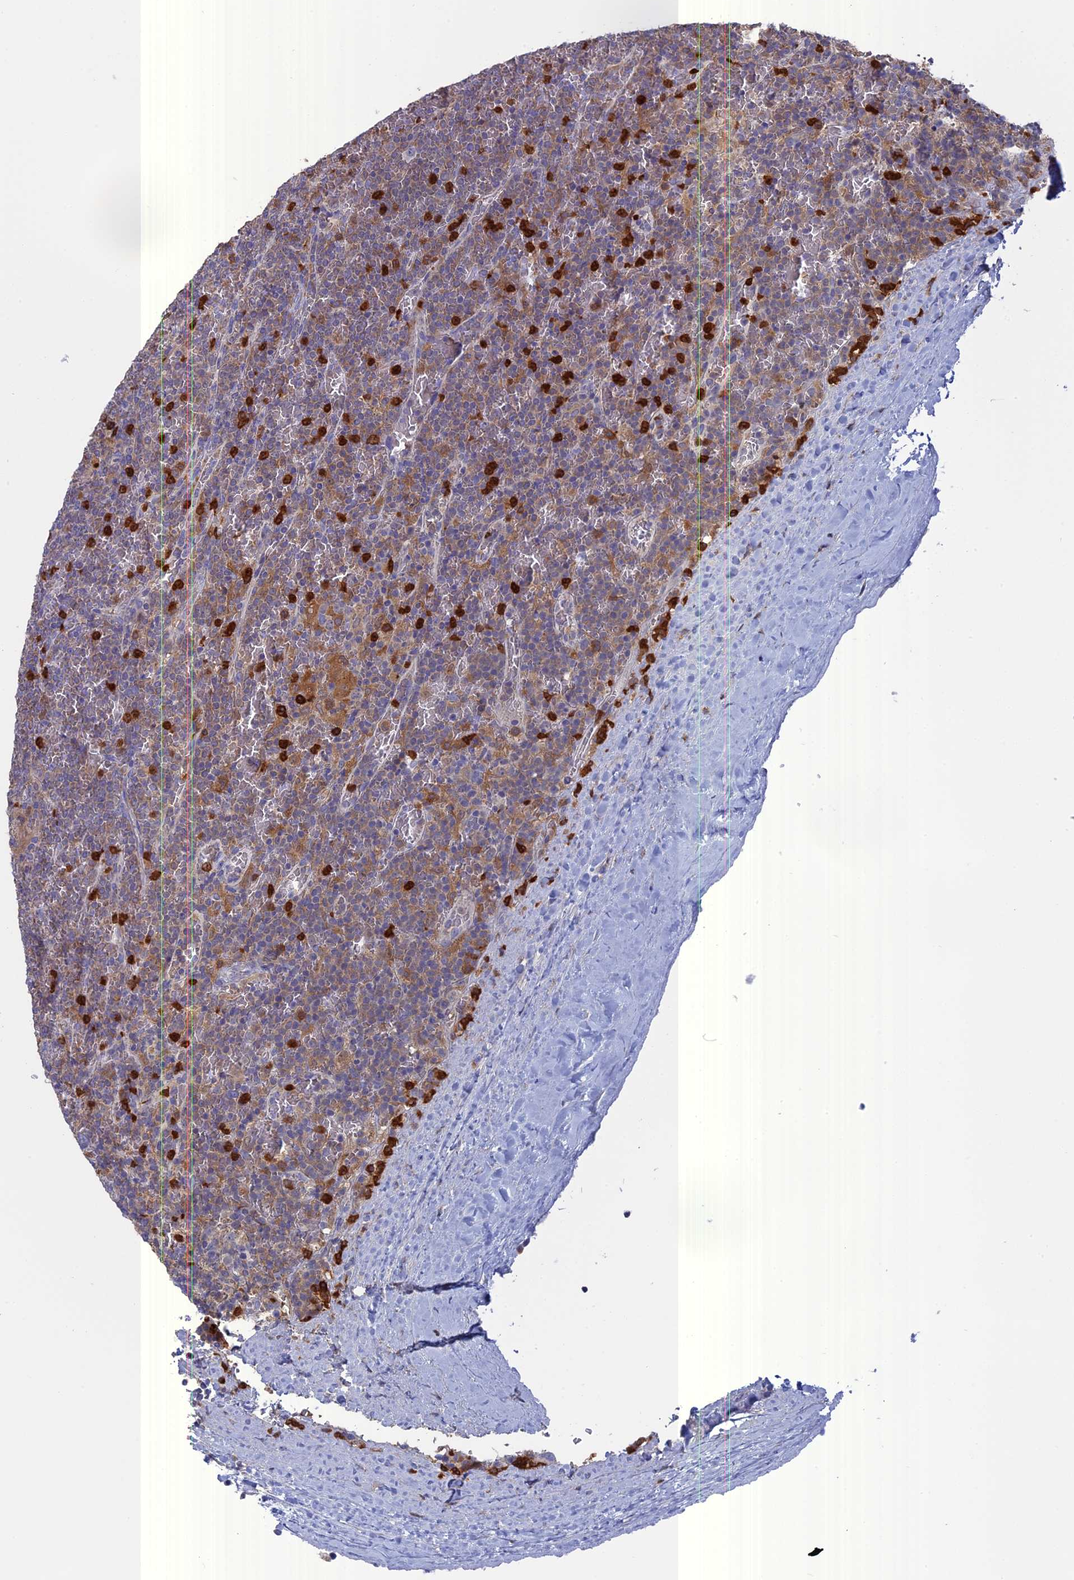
{"staining": {"intensity": "weak", "quantity": "25%-75%", "location": "cytoplasmic/membranous"}, "tissue": "lymphoma", "cell_type": "Tumor cells", "image_type": "cancer", "snomed": [{"axis": "morphology", "description": "Malignant lymphoma, non-Hodgkin's type, Low grade"}, {"axis": "topography", "description": "Spleen"}], "caption": "Lymphoma stained with a brown dye reveals weak cytoplasmic/membranous positive positivity in about 25%-75% of tumor cells.", "gene": "NCF4", "patient": {"sex": "female", "age": 19}}